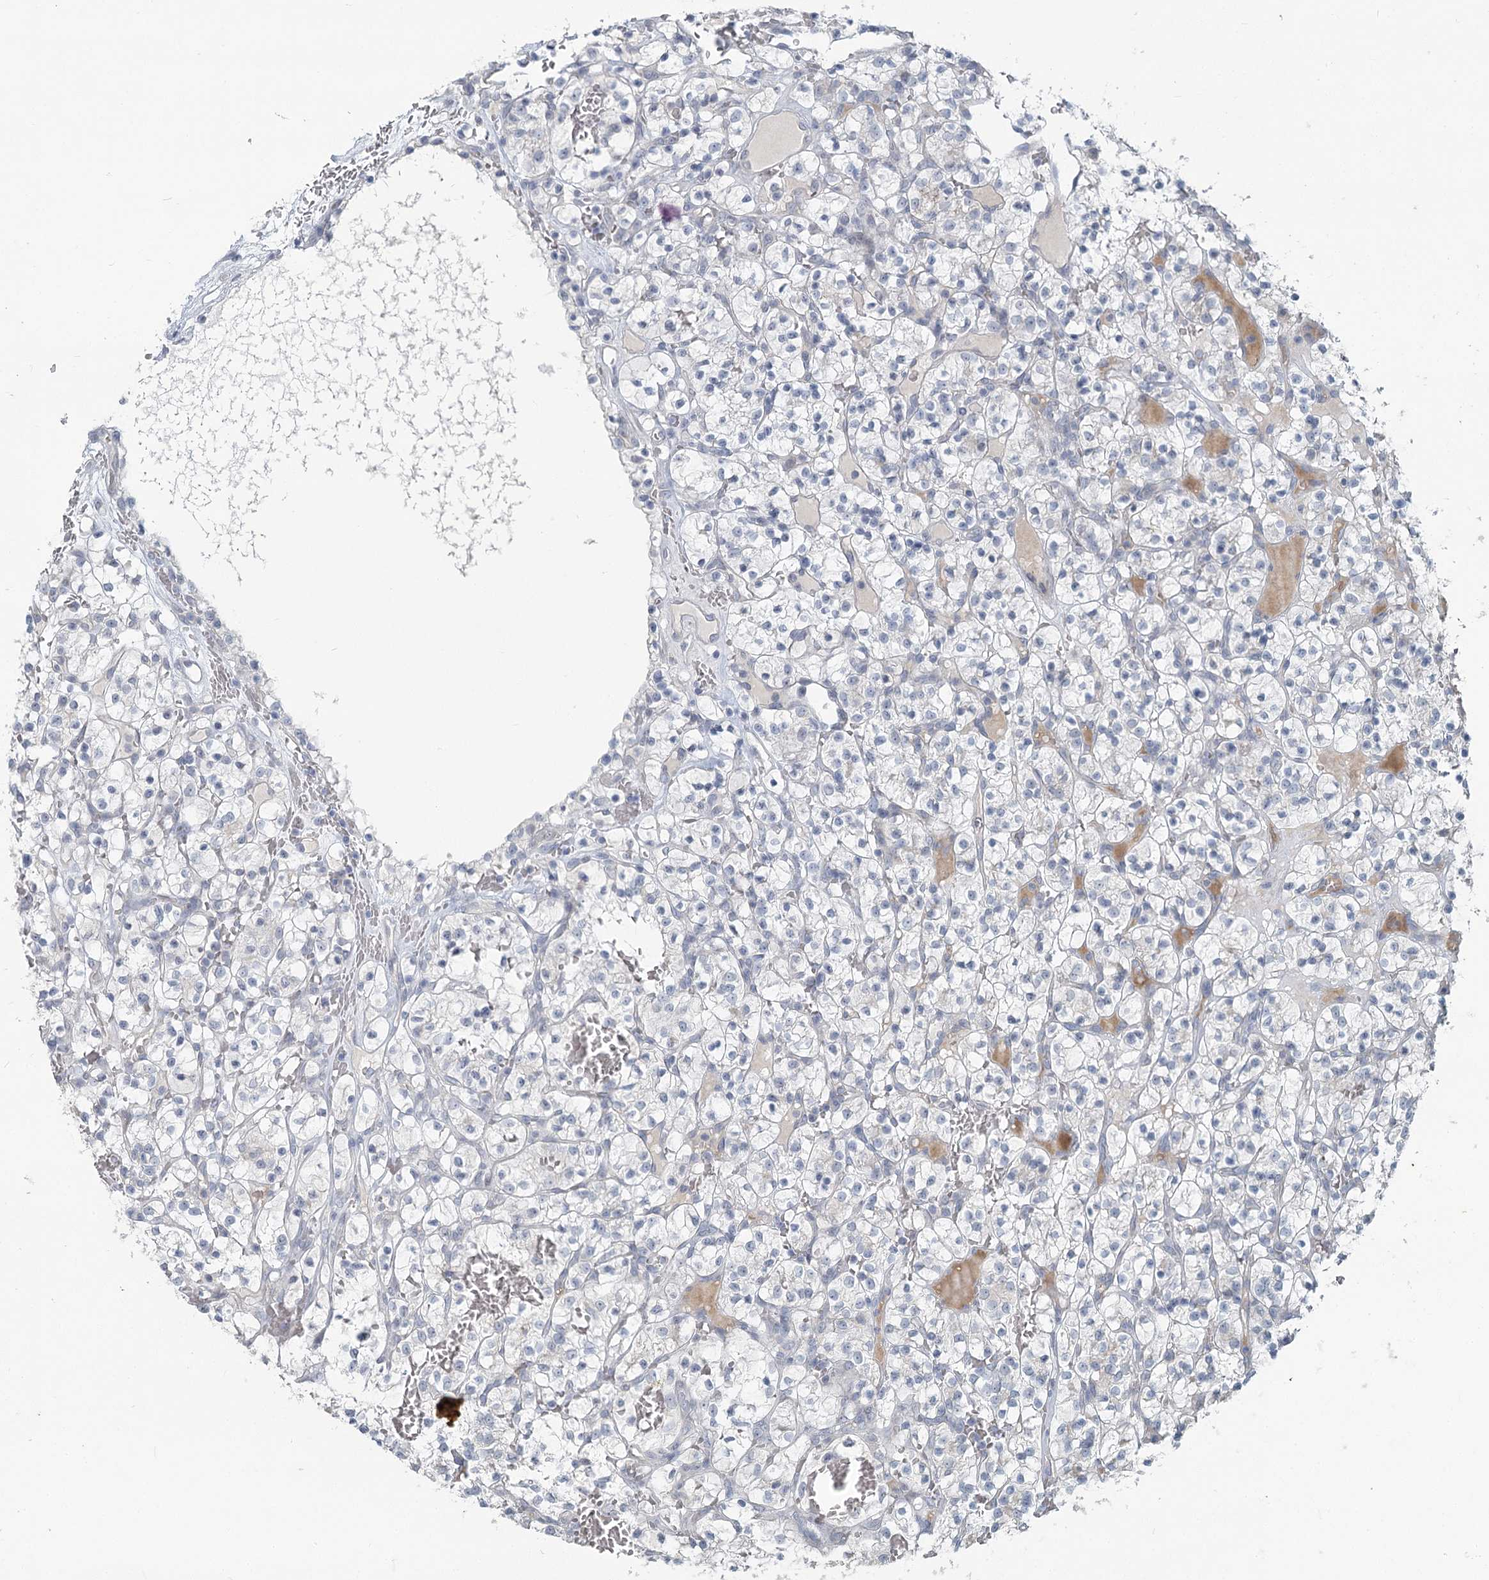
{"staining": {"intensity": "negative", "quantity": "none", "location": "none"}, "tissue": "renal cancer", "cell_type": "Tumor cells", "image_type": "cancer", "snomed": [{"axis": "morphology", "description": "Adenocarcinoma, NOS"}, {"axis": "topography", "description": "Kidney"}], "caption": "Tumor cells show no significant staining in renal cancer (adenocarcinoma). (Immunohistochemistry (ihc), brightfield microscopy, high magnification).", "gene": "SLC9A3", "patient": {"sex": "female", "age": 57}}